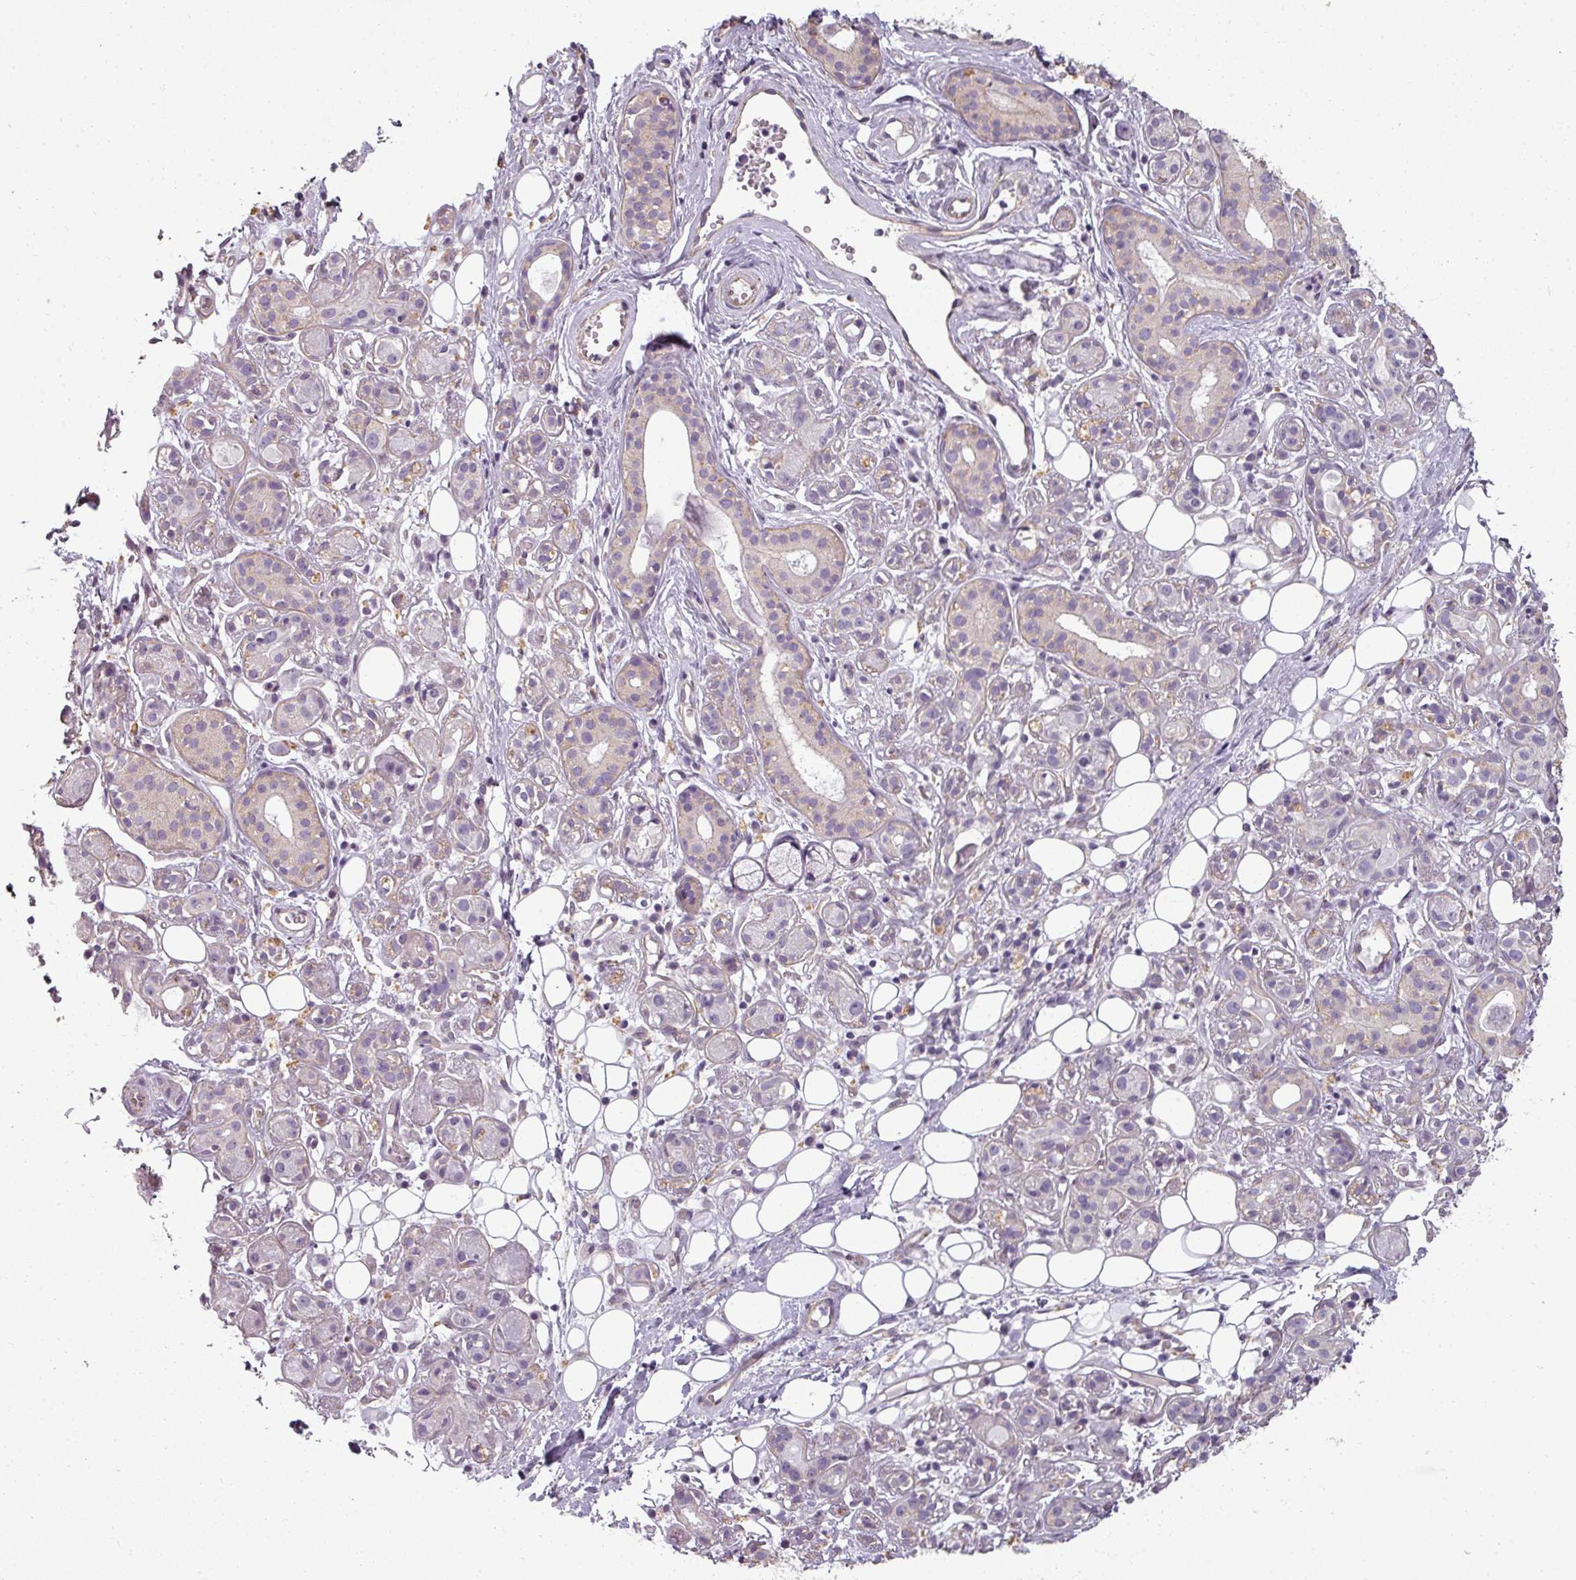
{"staining": {"intensity": "weak", "quantity": "<25%", "location": "cytoplasmic/membranous"}, "tissue": "salivary gland", "cell_type": "Glandular cells", "image_type": "normal", "snomed": [{"axis": "morphology", "description": "Normal tissue, NOS"}, {"axis": "topography", "description": "Salivary gland"}], "caption": "This is an immunohistochemistry micrograph of benign human salivary gland. There is no expression in glandular cells.", "gene": "ASB1", "patient": {"sex": "male", "age": 54}}